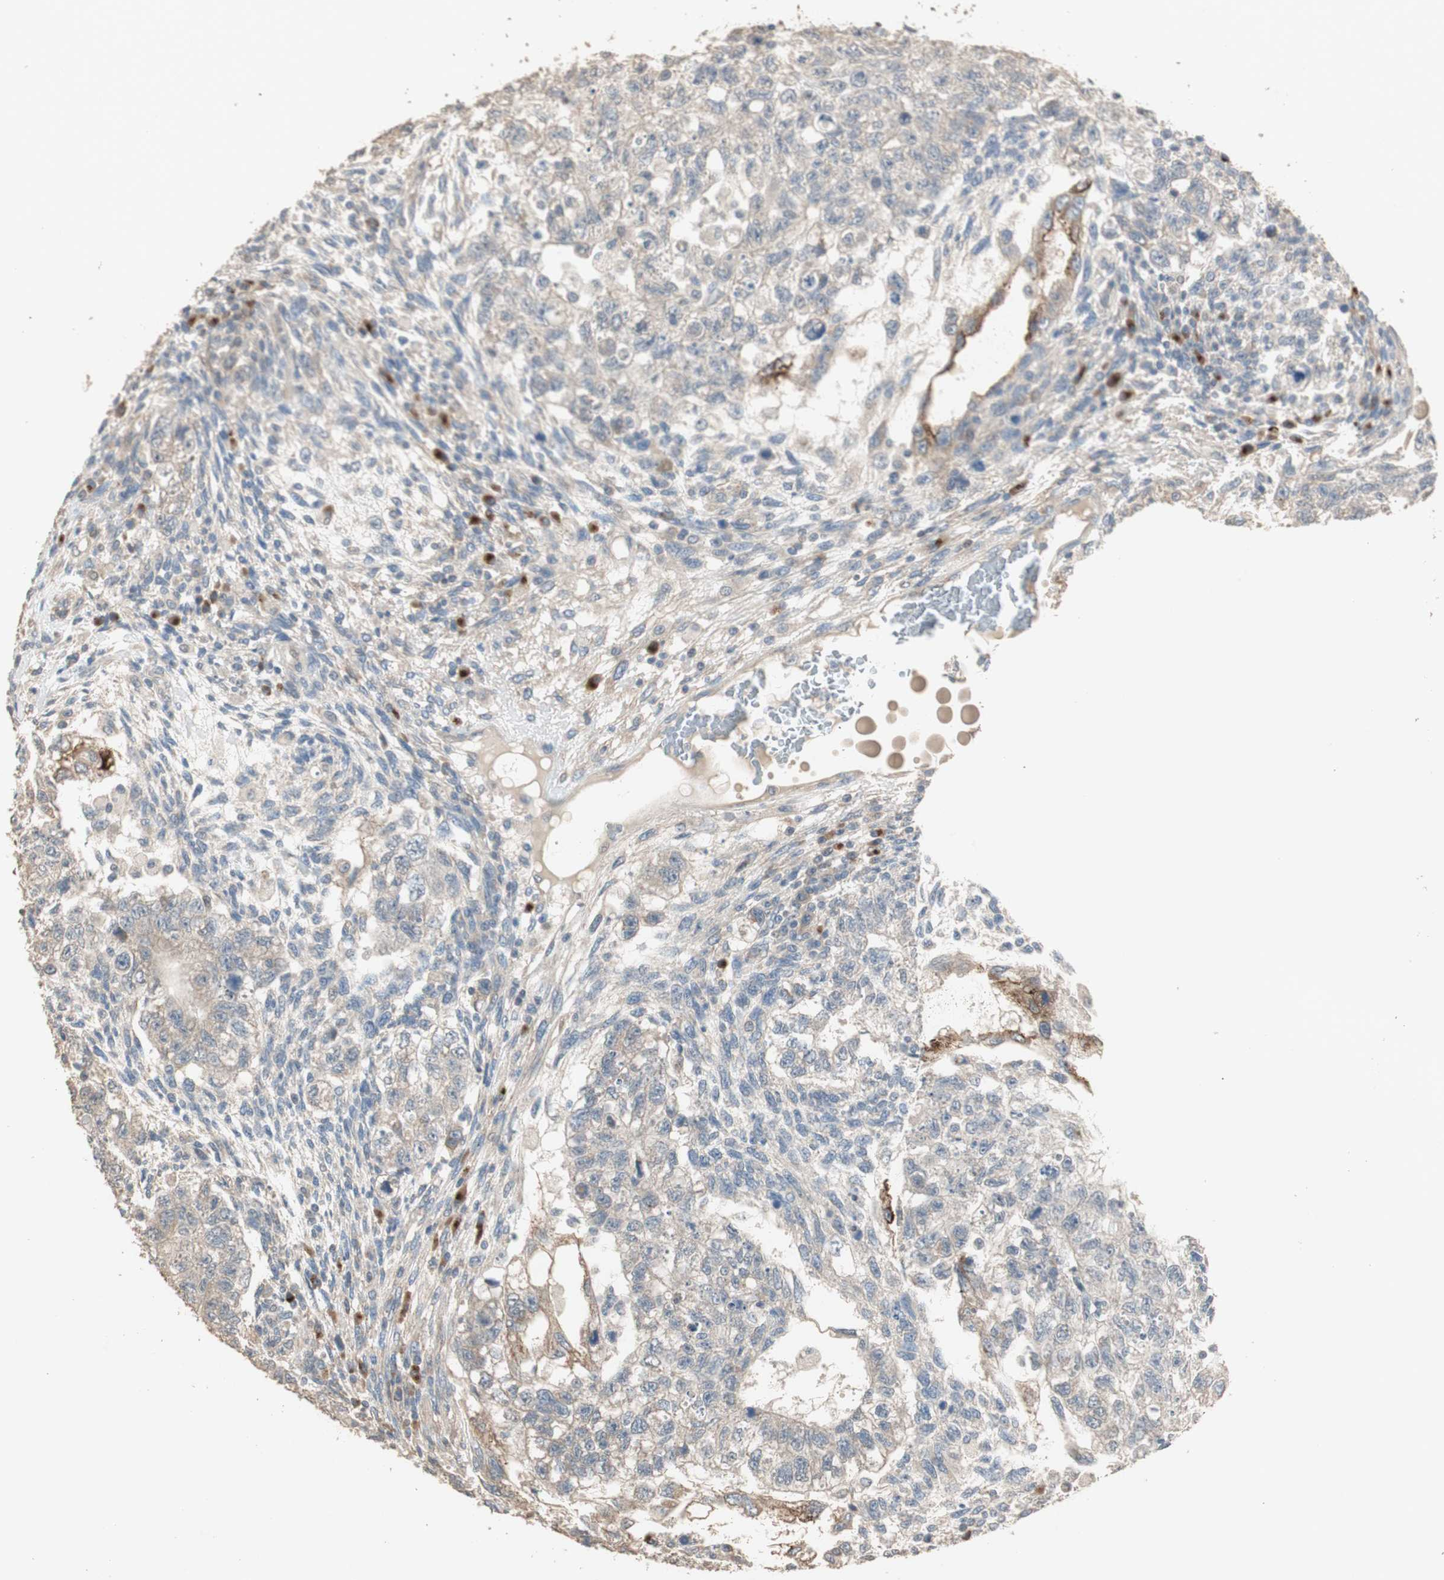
{"staining": {"intensity": "weak", "quantity": ">75%", "location": "cytoplasmic/membranous"}, "tissue": "testis cancer", "cell_type": "Tumor cells", "image_type": "cancer", "snomed": [{"axis": "morphology", "description": "Normal tissue, NOS"}, {"axis": "morphology", "description": "Carcinoma, Embryonal, NOS"}, {"axis": "topography", "description": "Testis"}], "caption": "A brown stain labels weak cytoplasmic/membranous staining of a protein in testis cancer (embryonal carcinoma) tumor cells.", "gene": "RARRES1", "patient": {"sex": "male", "age": 36}}